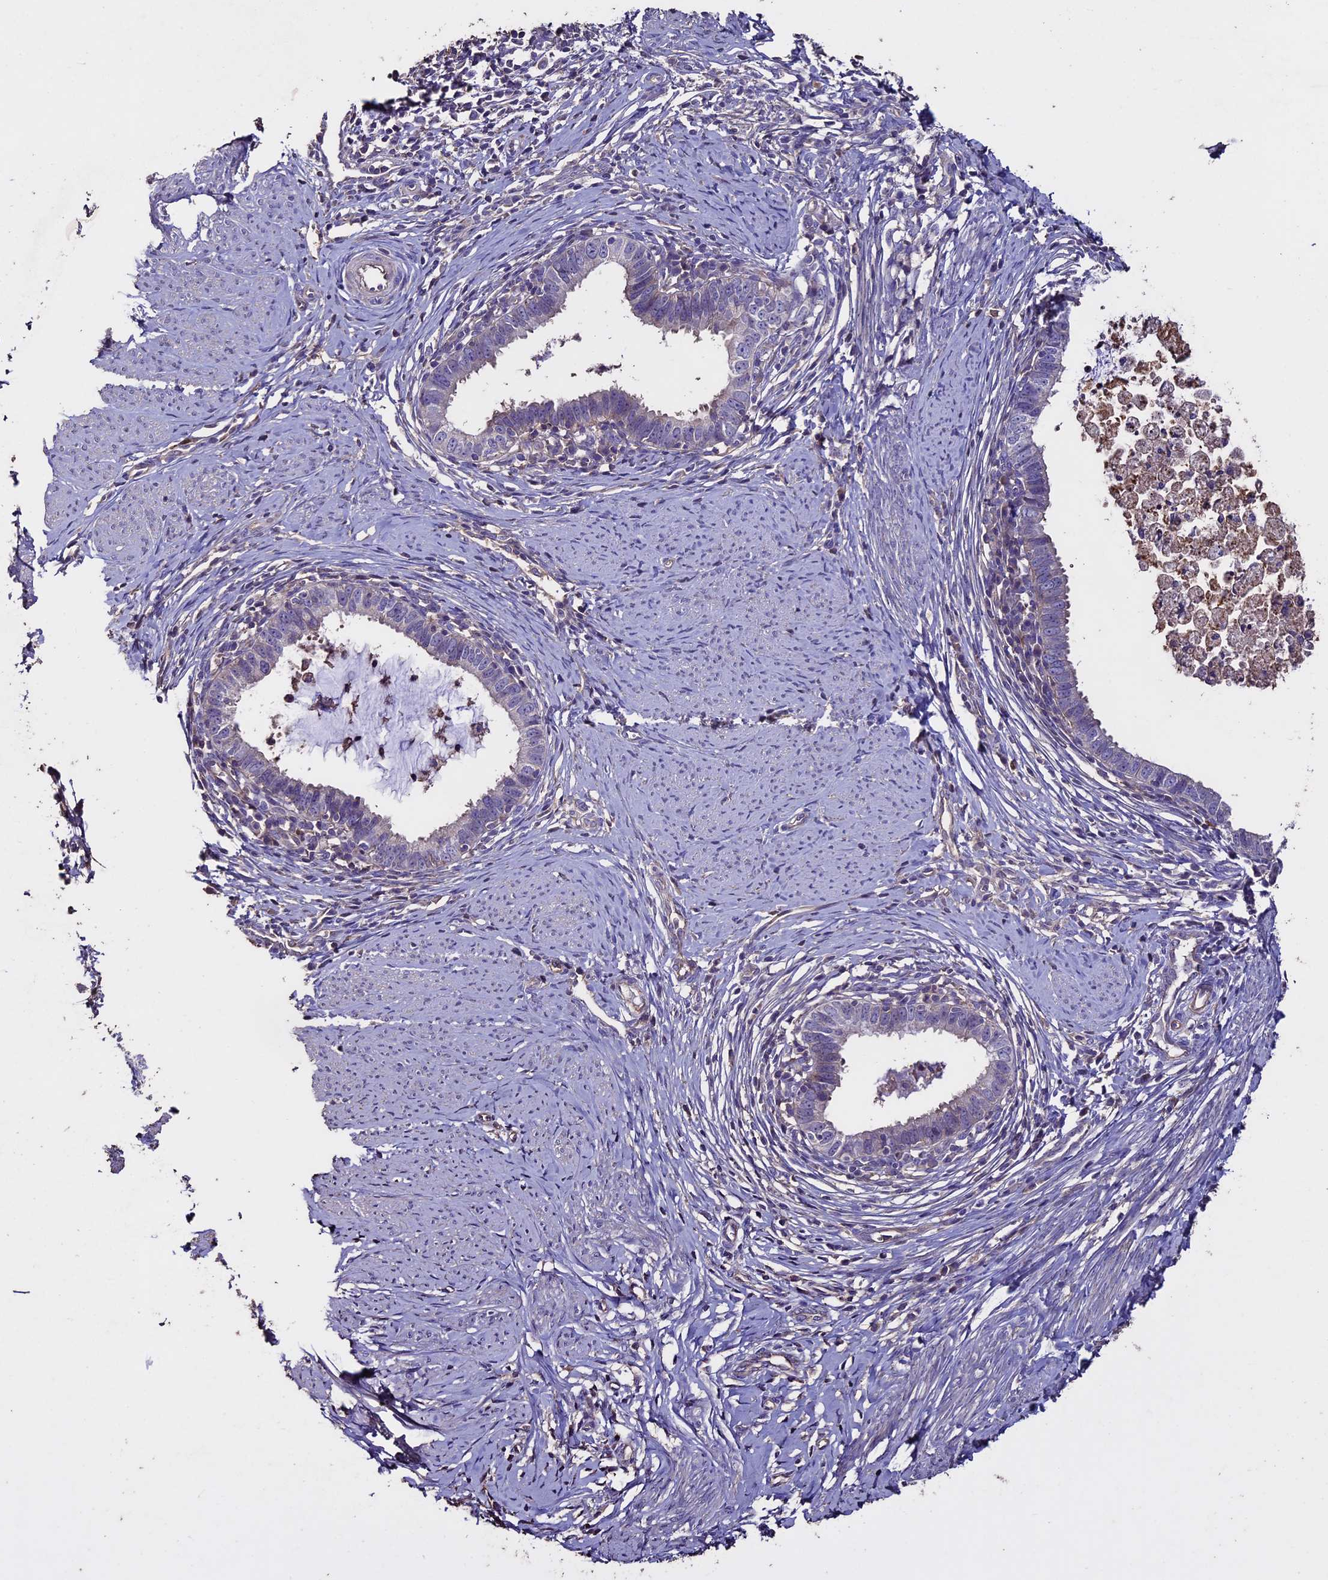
{"staining": {"intensity": "negative", "quantity": "none", "location": "none"}, "tissue": "cervical cancer", "cell_type": "Tumor cells", "image_type": "cancer", "snomed": [{"axis": "morphology", "description": "Adenocarcinoma, NOS"}, {"axis": "topography", "description": "Cervix"}], "caption": "Tumor cells show no significant expression in cervical cancer (adenocarcinoma). Nuclei are stained in blue.", "gene": "USB1", "patient": {"sex": "female", "age": 36}}